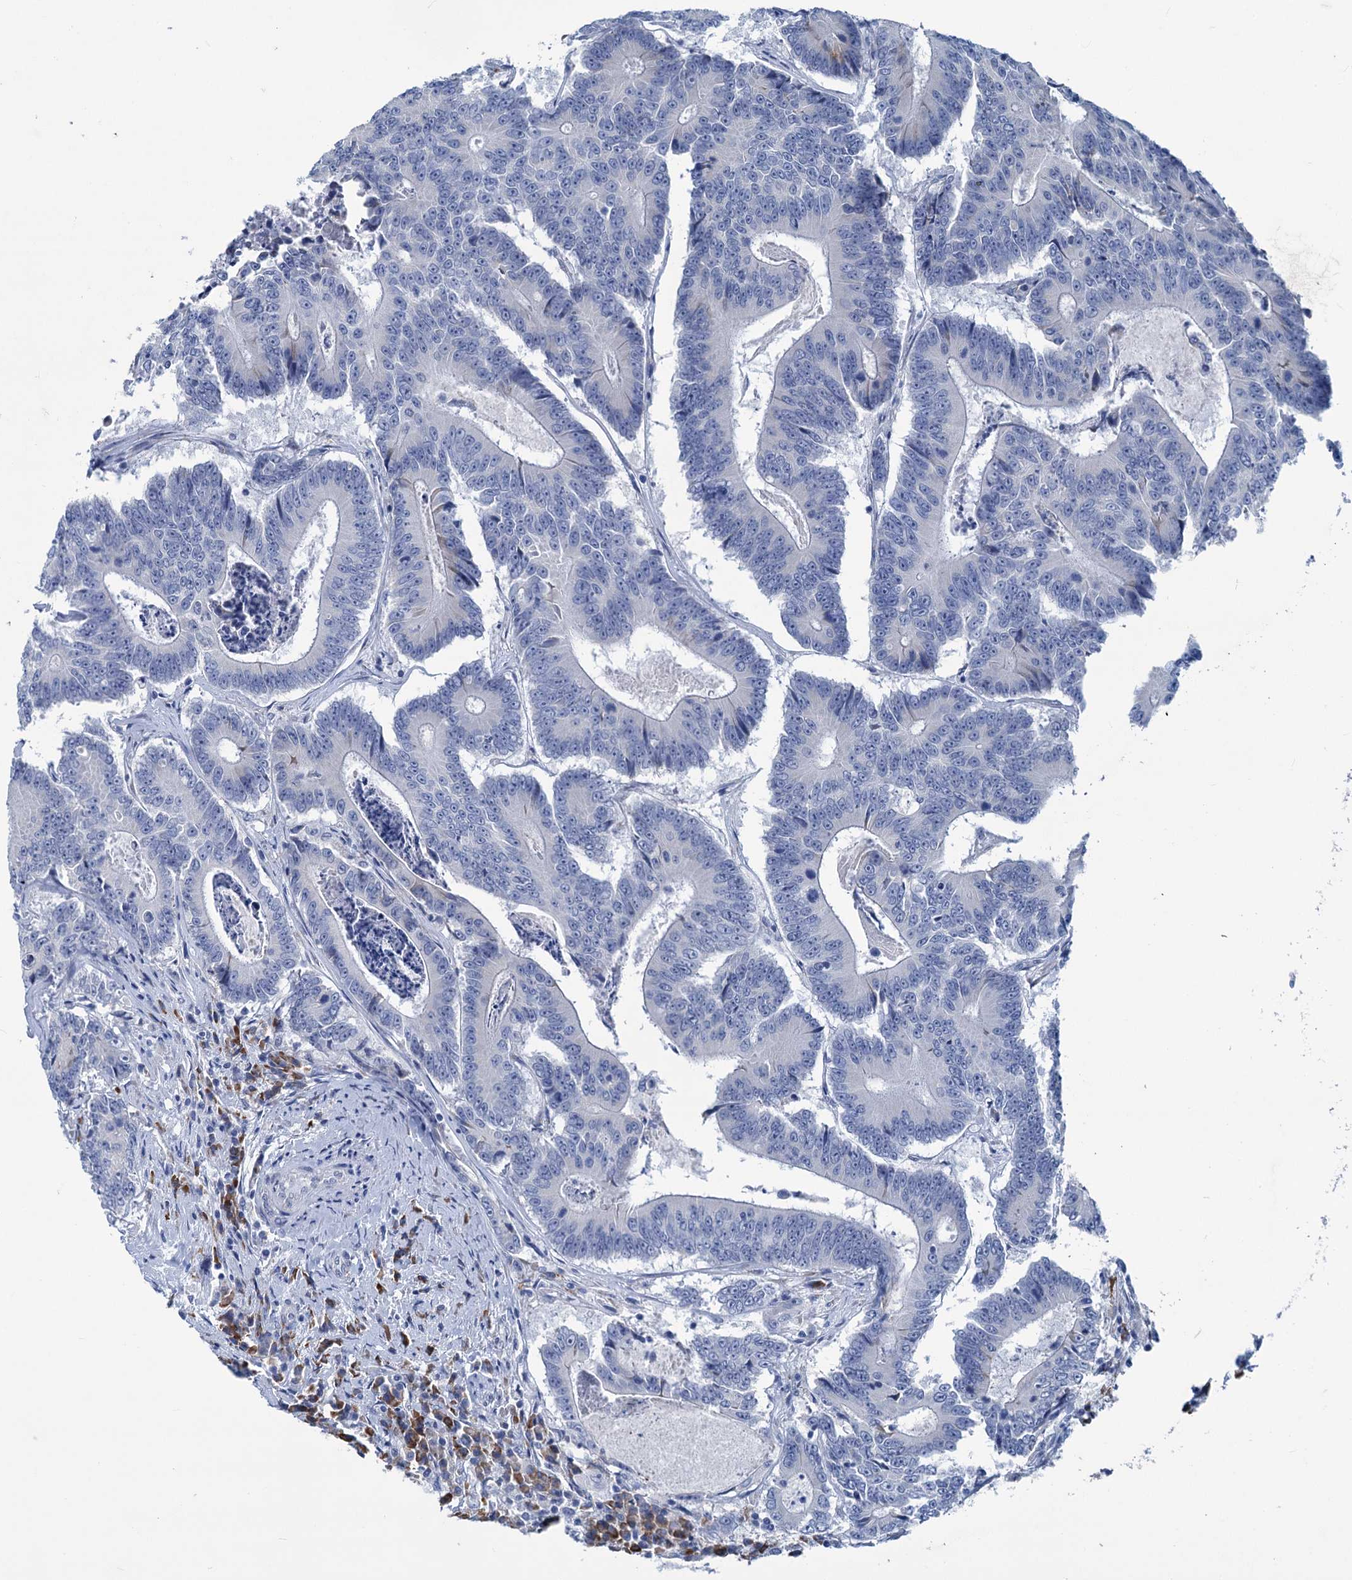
{"staining": {"intensity": "negative", "quantity": "none", "location": "none"}, "tissue": "colorectal cancer", "cell_type": "Tumor cells", "image_type": "cancer", "snomed": [{"axis": "morphology", "description": "Adenocarcinoma, NOS"}, {"axis": "topography", "description": "Colon"}], "caption": "Tumor cells are negative for protein expression in human colorectal cancer (adenocarcinoma).", "gene": "NEU3", "patient": {"sex": "male", "age": 83}}